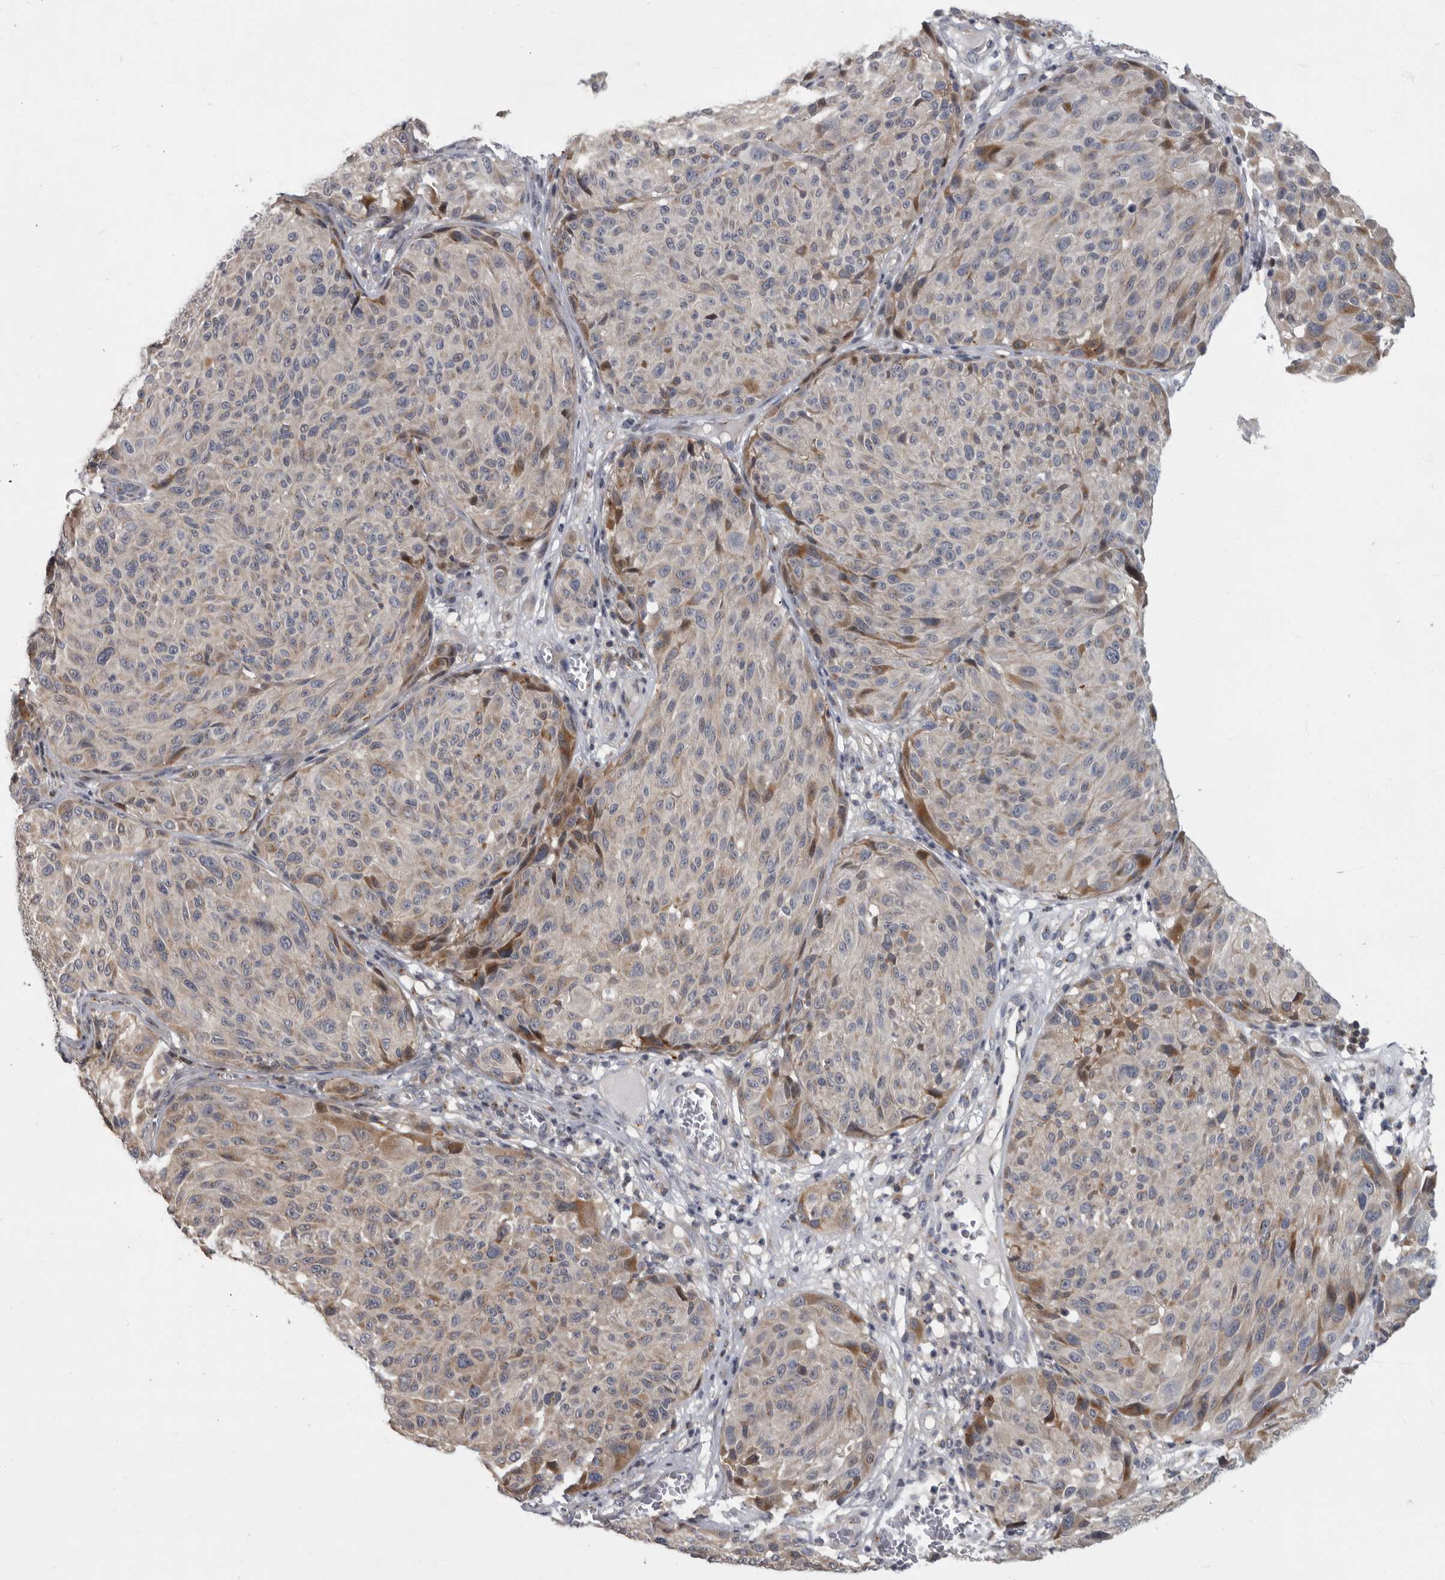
{"staining": {"intensity": "weak", "quantity": "<25%", "location": "cytoplasmic/membranous"}, "tissue": "melanoma", "cell_type": "Tumor cells", "image_type": "cancer", "snomed": [{"axis": "morphology", "description": "Malignant melanoma, NOS"}, {"axis": "topography", "description": "Skin"}], "caption": "IHC image of melanoma stained for a protein (brown), which reveals no positivity in tumor cells.", "gene": "PDE7A", "patient": {"sex": "male", "age": 83}}